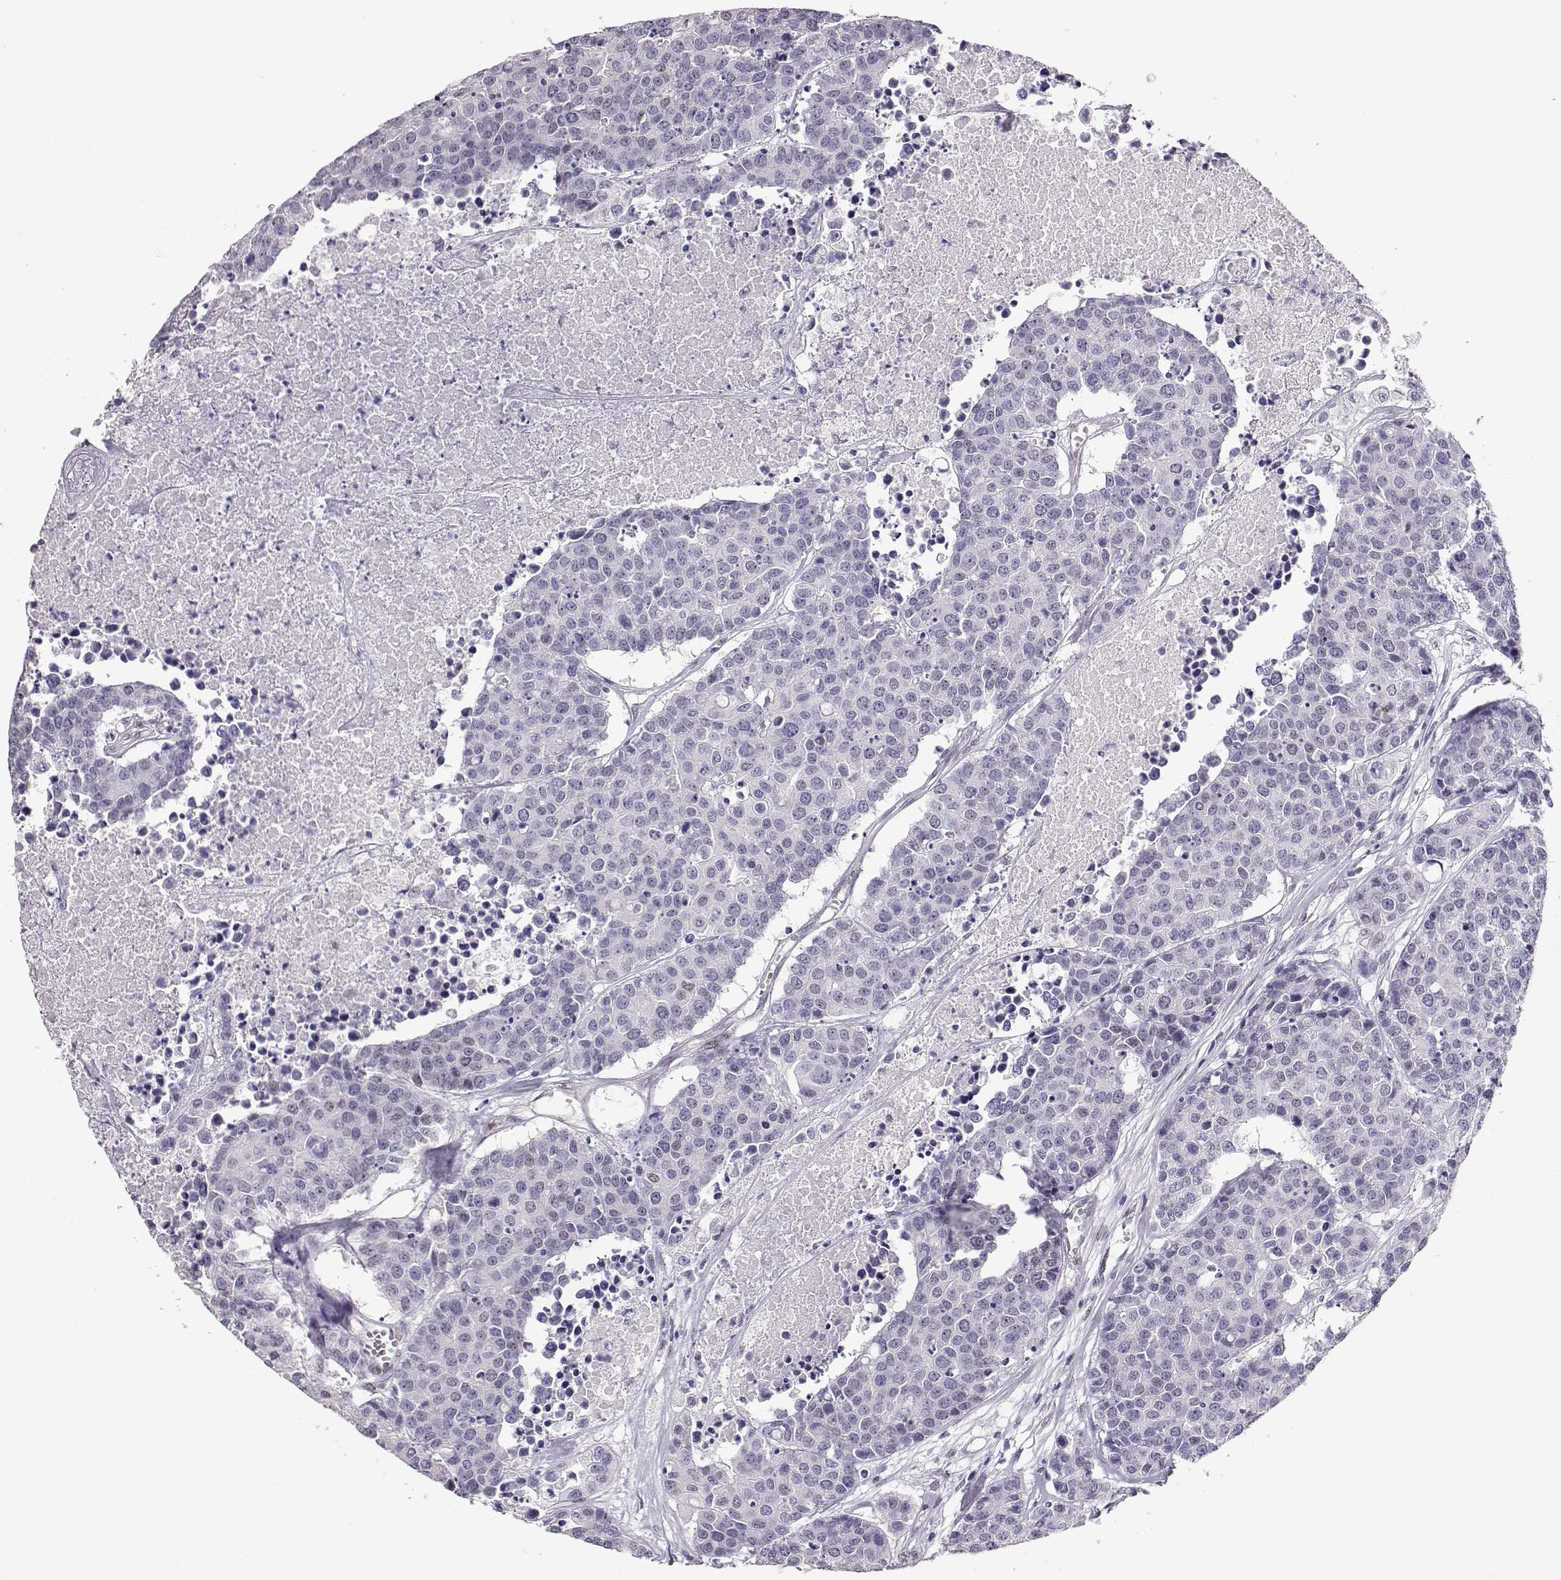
{"staining": {"intensity": "negative", "quantity": "none", "location": "none"}, "tissue": "carcinoid", "cell_type": "Tumor cells", "image_type": "cancer", "snomed": [{"axis": "morphology", "description": "Carcinoid, malignant, NOS"}, {"axis": "topography", "description": "Colon"}], "caption": "This is an immunohistochemistry micrograph of human malignant carcinoid. There is no expression in tumor cells.", "gene": "POLI", "patient": {"sex": "male", "age": 81}}